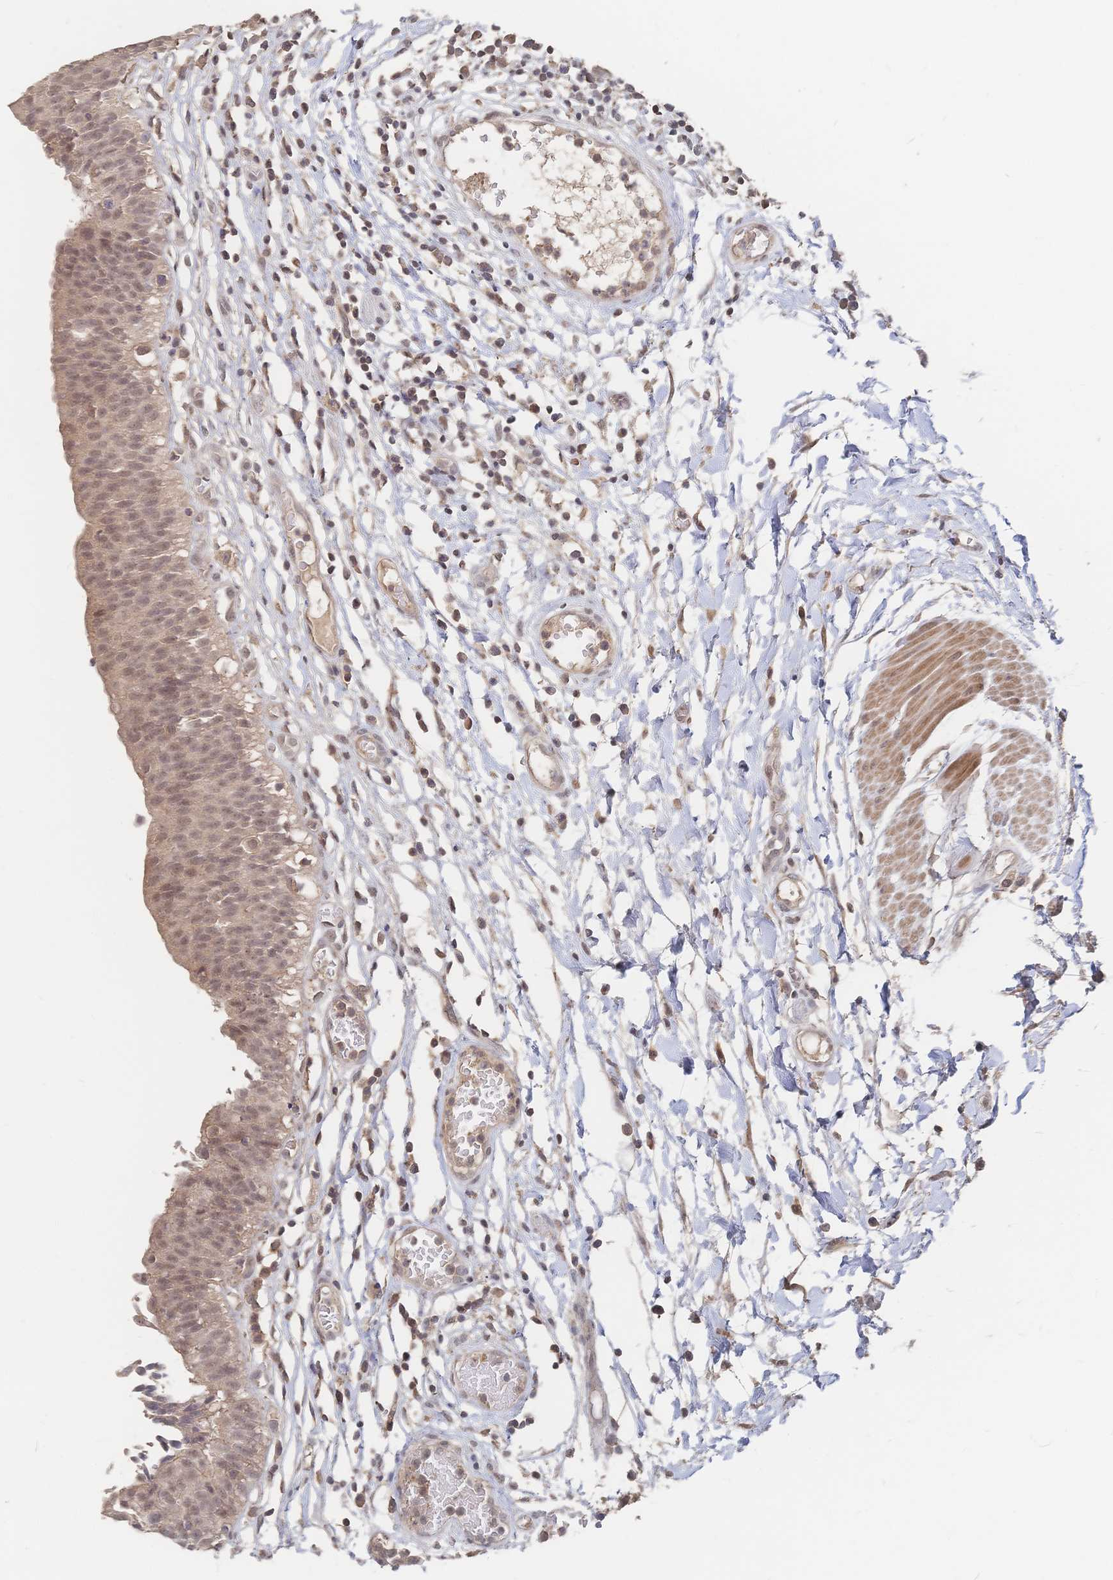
{"staining": {"intensity": "weak", "quantity": "25%-75%", "location": "cytoplasmic/membranous,nuclear"}, "tissue": "urinary bladder", "cell_type": "Urothelial cells", "image_type": "normal", "snomed": [{"axis": "morphology", "description": "Normal tissue, NOS"}, {"axis": "topography", "description": "Urinary bladder"}], "caption": "Brown immunohistochemical staining in unremarkable human urinary bladder demonstrates weak cytoplasmic/membranous,nuclear staining in about 25%-75% of urothelial cells. (DAB IHC with brightfield microscopy, high magnification).", "gene": "LRP5", "patient": {"sex": "male", "age": 64}}